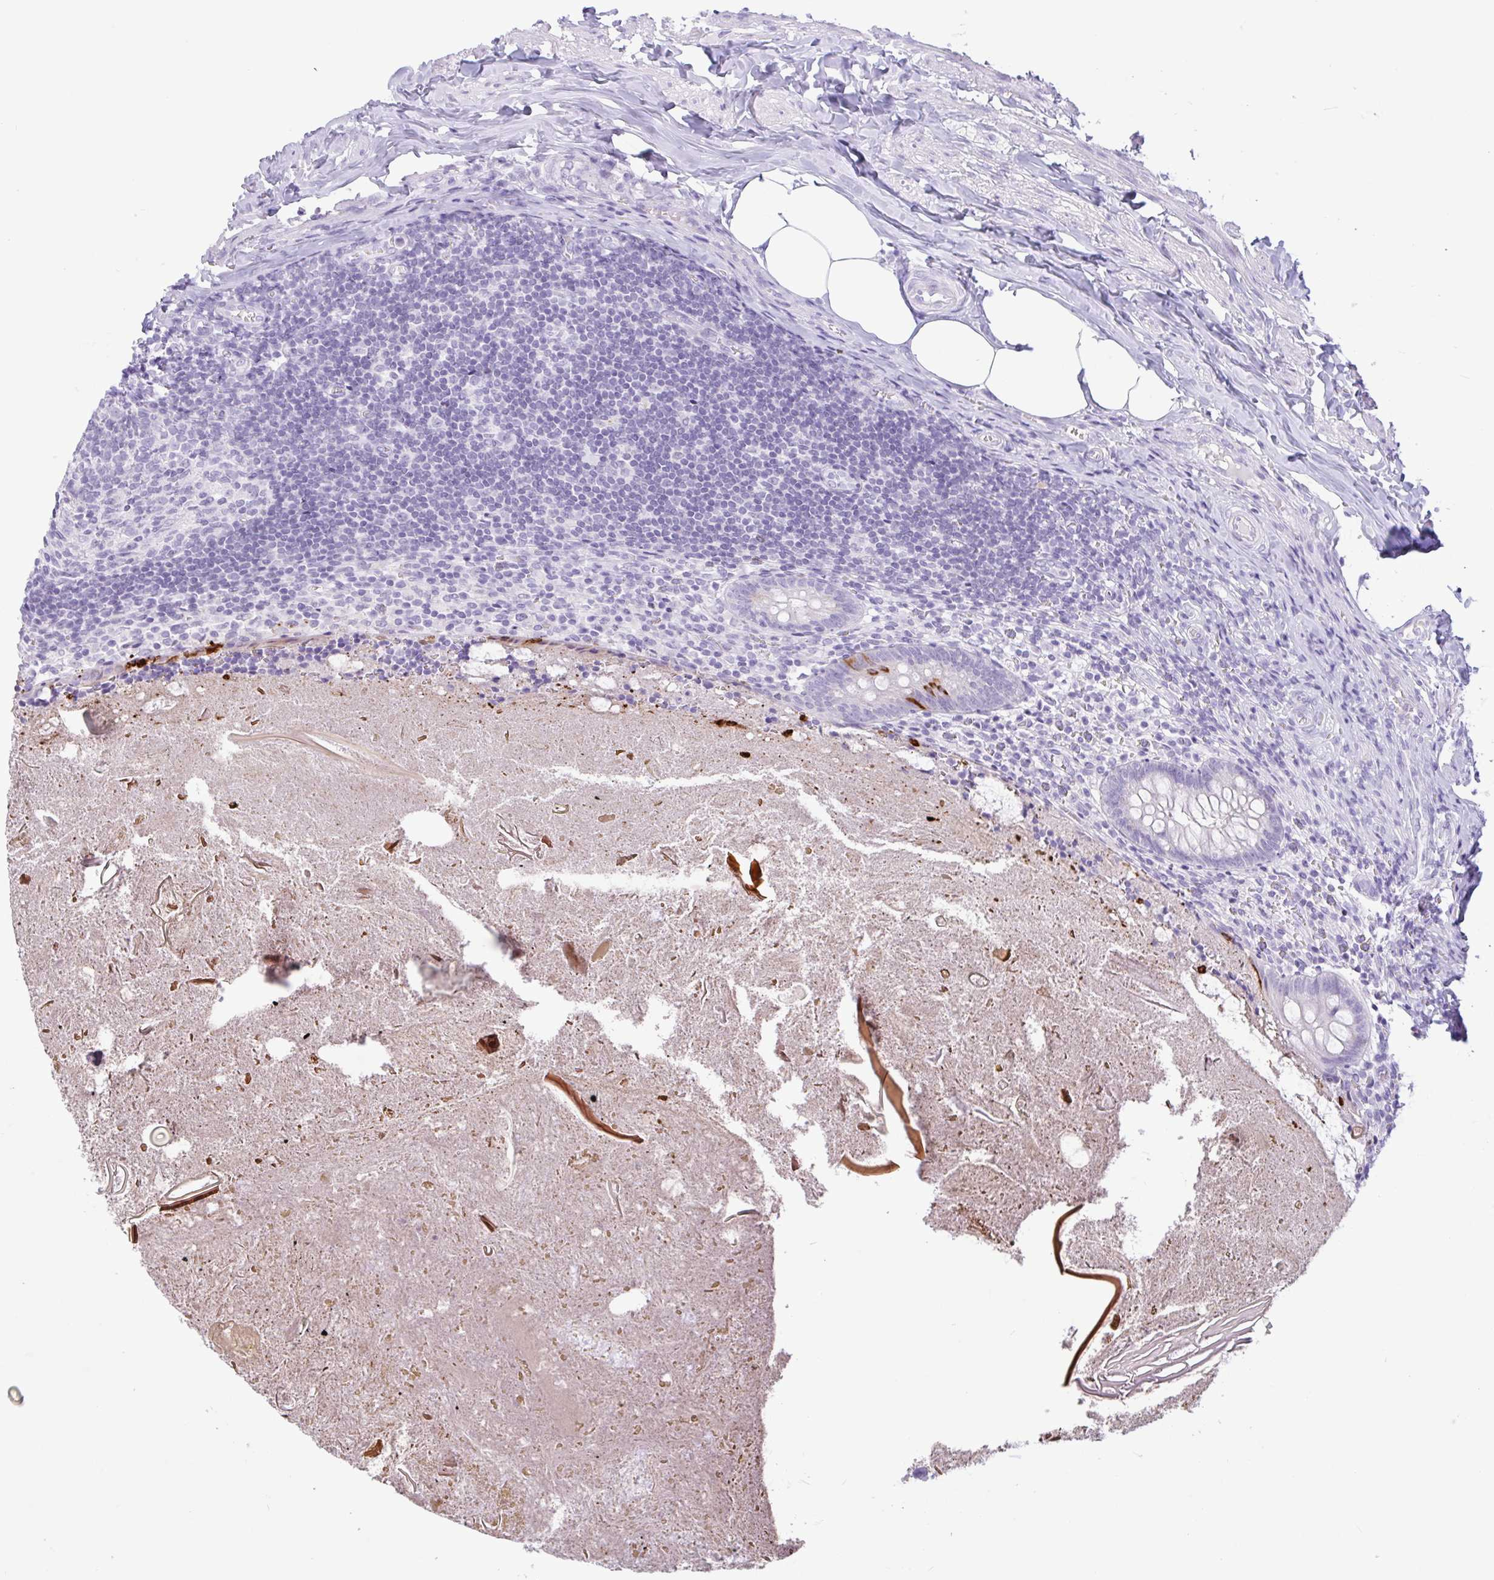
{"staining": {"intensity": "strong", "quantity": "<25%", "location": "cytoplasmic/membranous"}, "tissue": "appendix", "cell_type": "Glandular cells", "image_type": "normal", "snomed": [{"axis": "morphology", "description": "Normal tissue, NOS"}, {"axis": "topography", "description": "Appendix"}], "caption": "This is a histology image of immunohistochemistry staining of unremarkable appendix, which shows strong staining in the cytoplasmic/membranous of glandular cells.", "gene": "CTSE", "patient": {"sex": "female", "age": 17}}